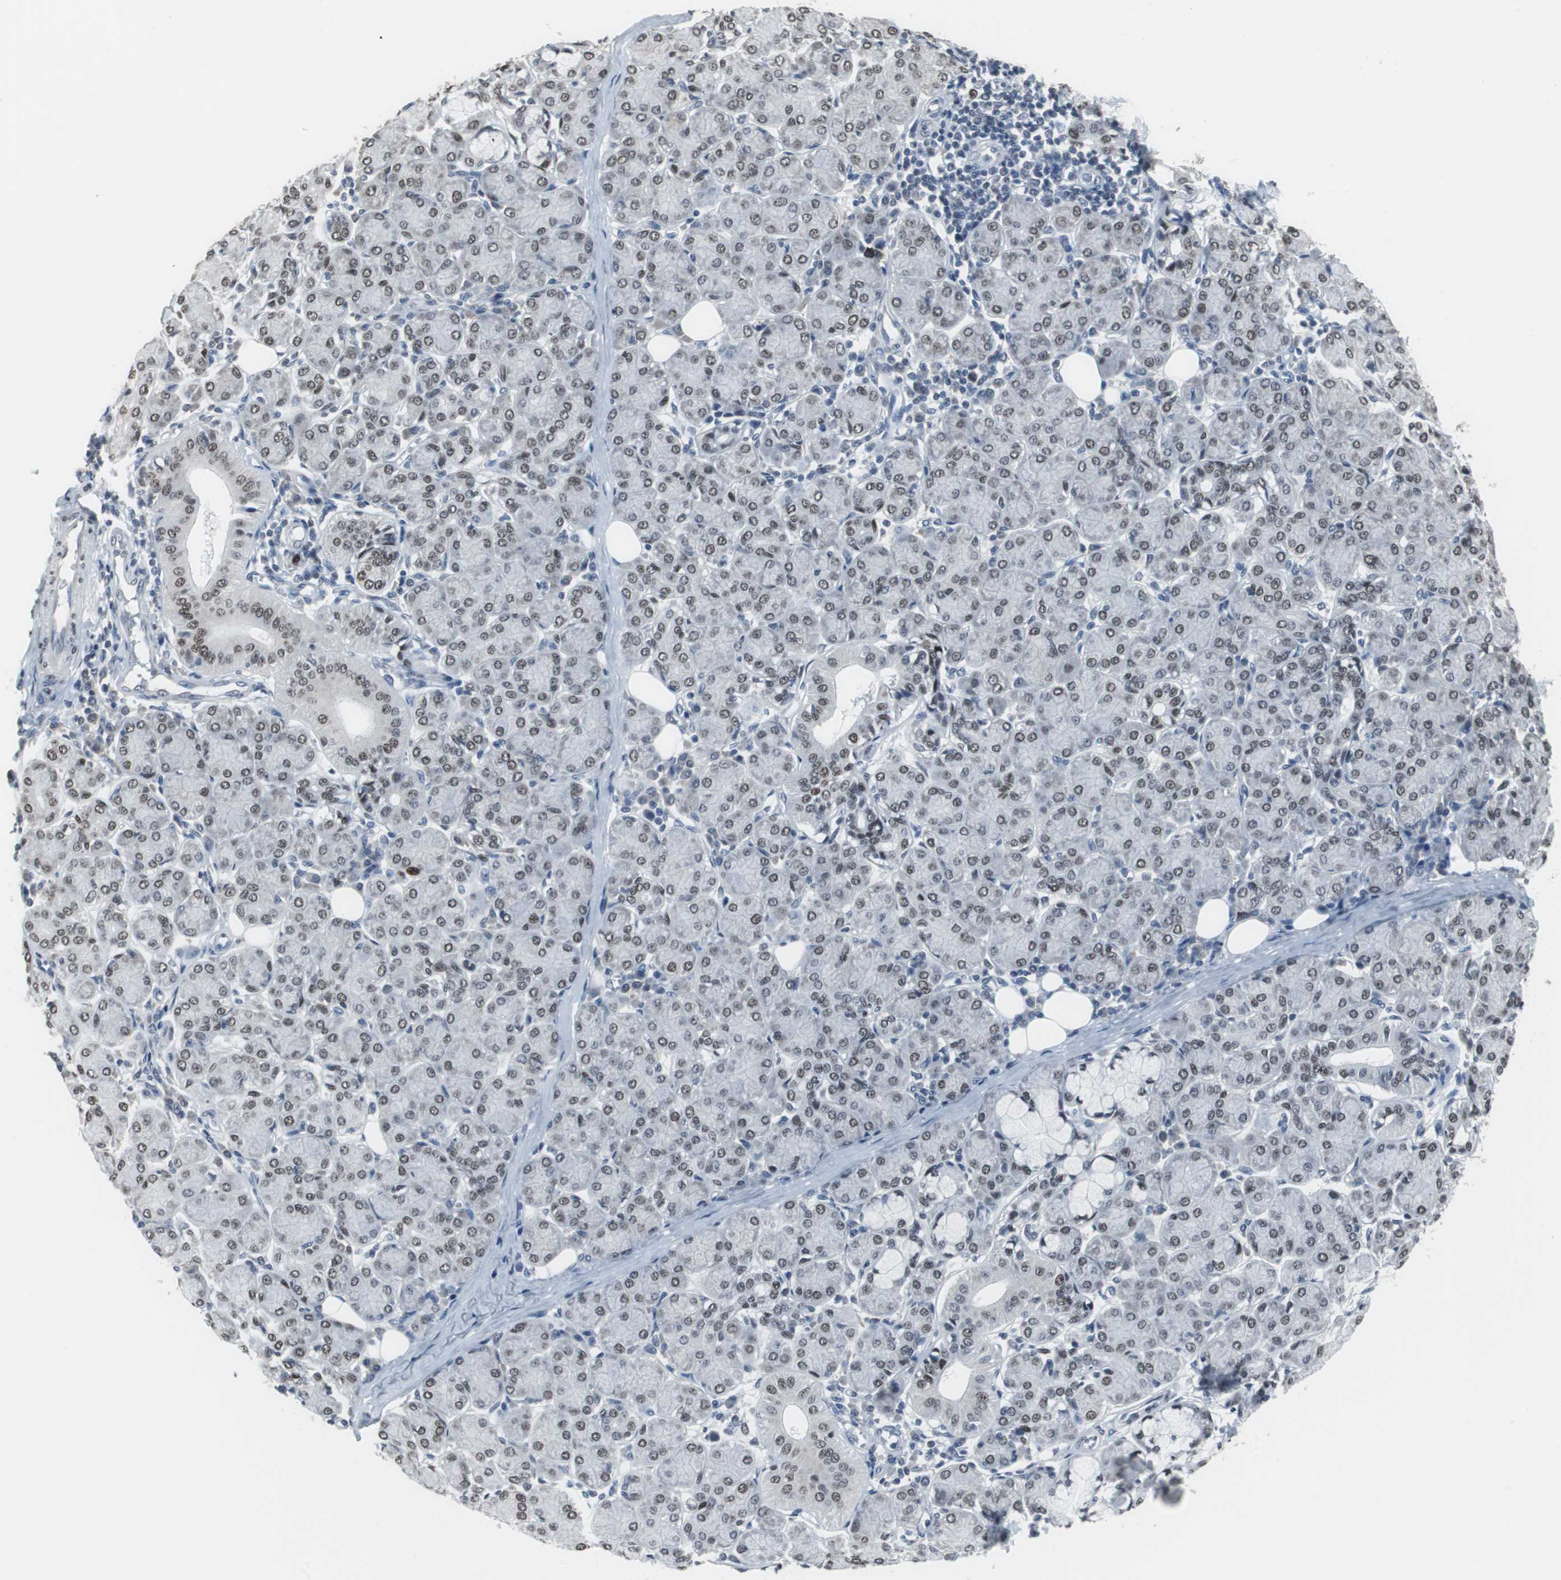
{"staining": {"intensity": "moderate", "quantity": ">75%", "location": "nuclear"}, "tissue": "salivary gland", "cell_type": "Glandular cells", "image_type": "normal", "snomed": [{"axis": "morphology", "description": "Normal tissue, NOS"}, {"axis": "morphology", "description": "Inflammation, NOS"}, {"axis": "topography", "description": "Lymph node"}, {"axis": "topography", "description": "Salivary gland"}], "caption": "Moderate nuclear expression is identified in about >75% of glandular cells in normal salivary gland.", "gene": "FOXP4", "patient": {"sex": "male", "age": 3}}